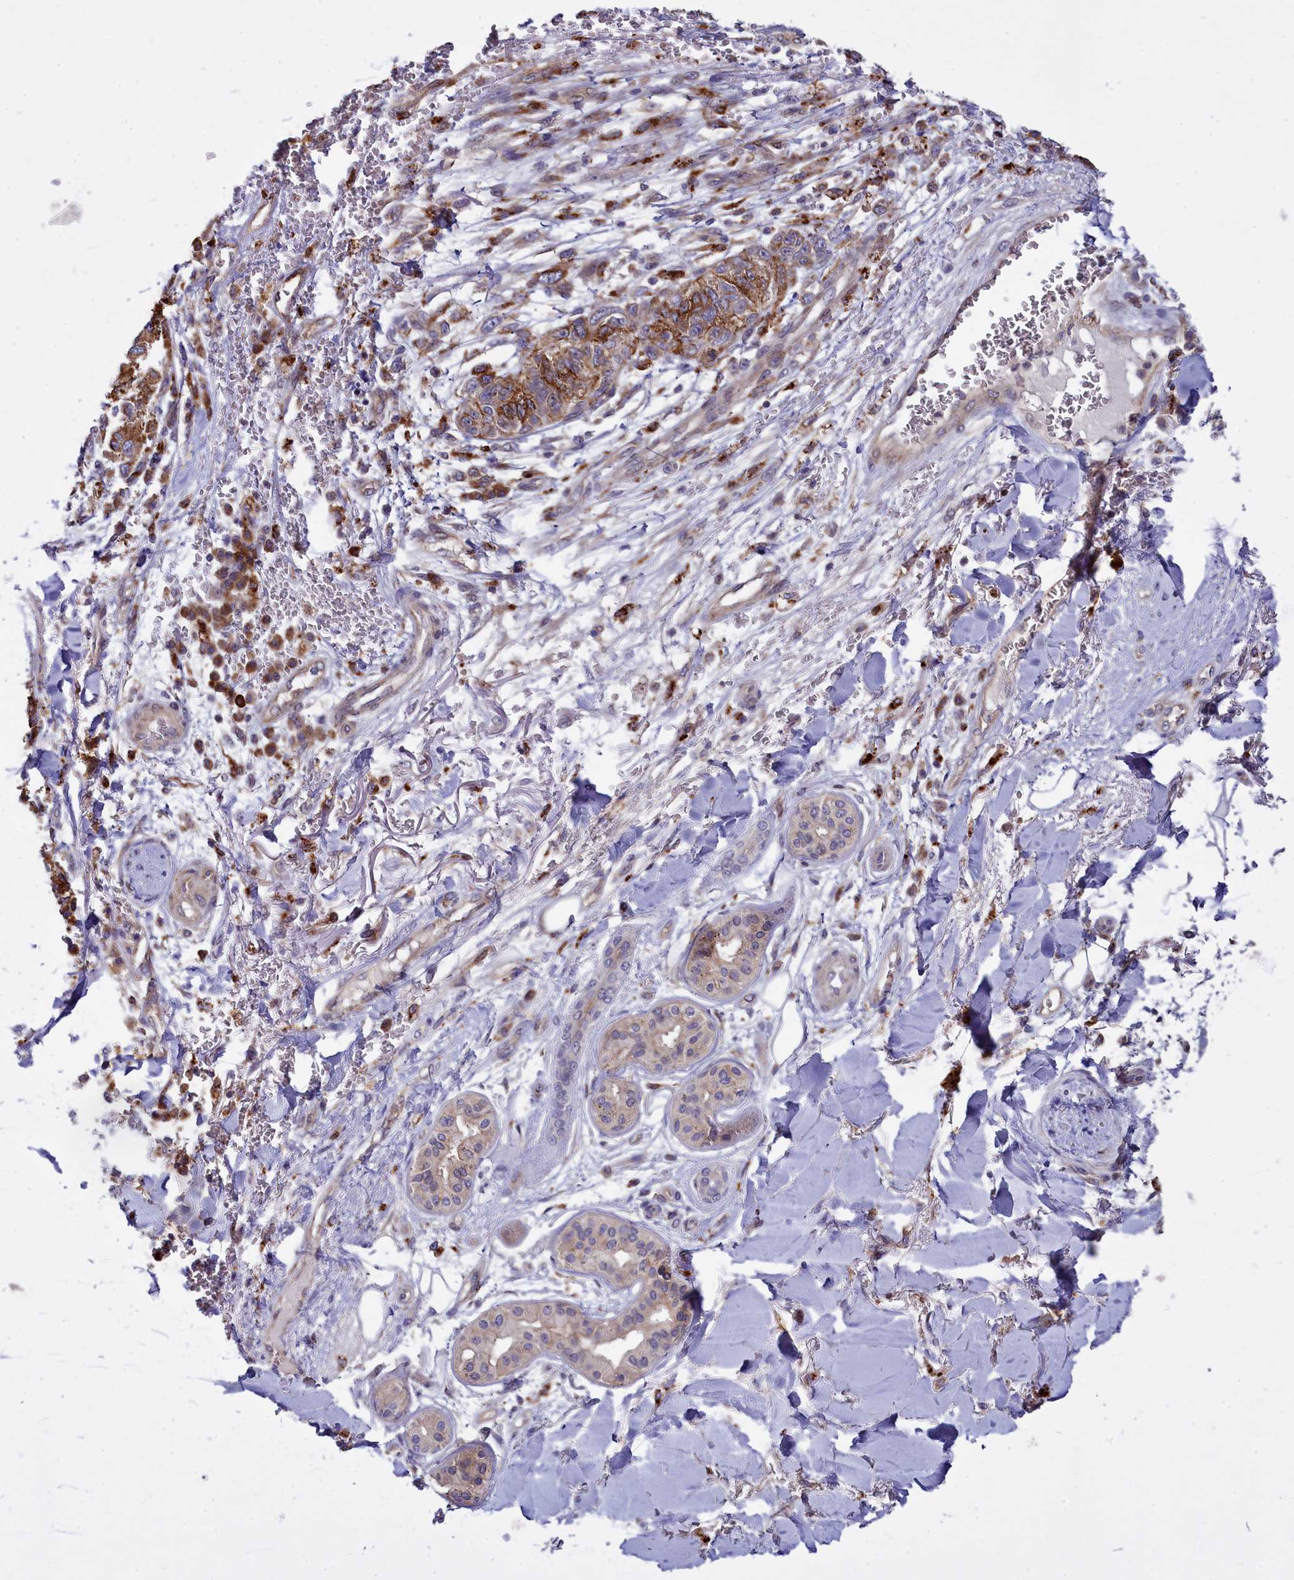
{"staining": {"intensity": "strong", "quantity": "25%-75%", "location": "cytoplasmic/membranous"}, "tissue": "melanoma", "cell_type": "Tumor cells", "image_type": "cancer", "snomed": [{"axis": "morphology", "description": "Normal tissue, NOS"}, {"axis": "morphology", "description": "Malignant melanoma, NOS"}, {"axis": "topography", "description": "Skin"}], "caption": "An IHC micrograph of neoplastic tissue is shown. Protein staining in brown highlights strong cytoplasmic/membranous positivity in melanoma within tumor cells. (brown staining indicates protein expression, while blue staining denotes nuclei).", "gene": "RAPGEF4", "patient": {"sex": "female", "age": 96}}